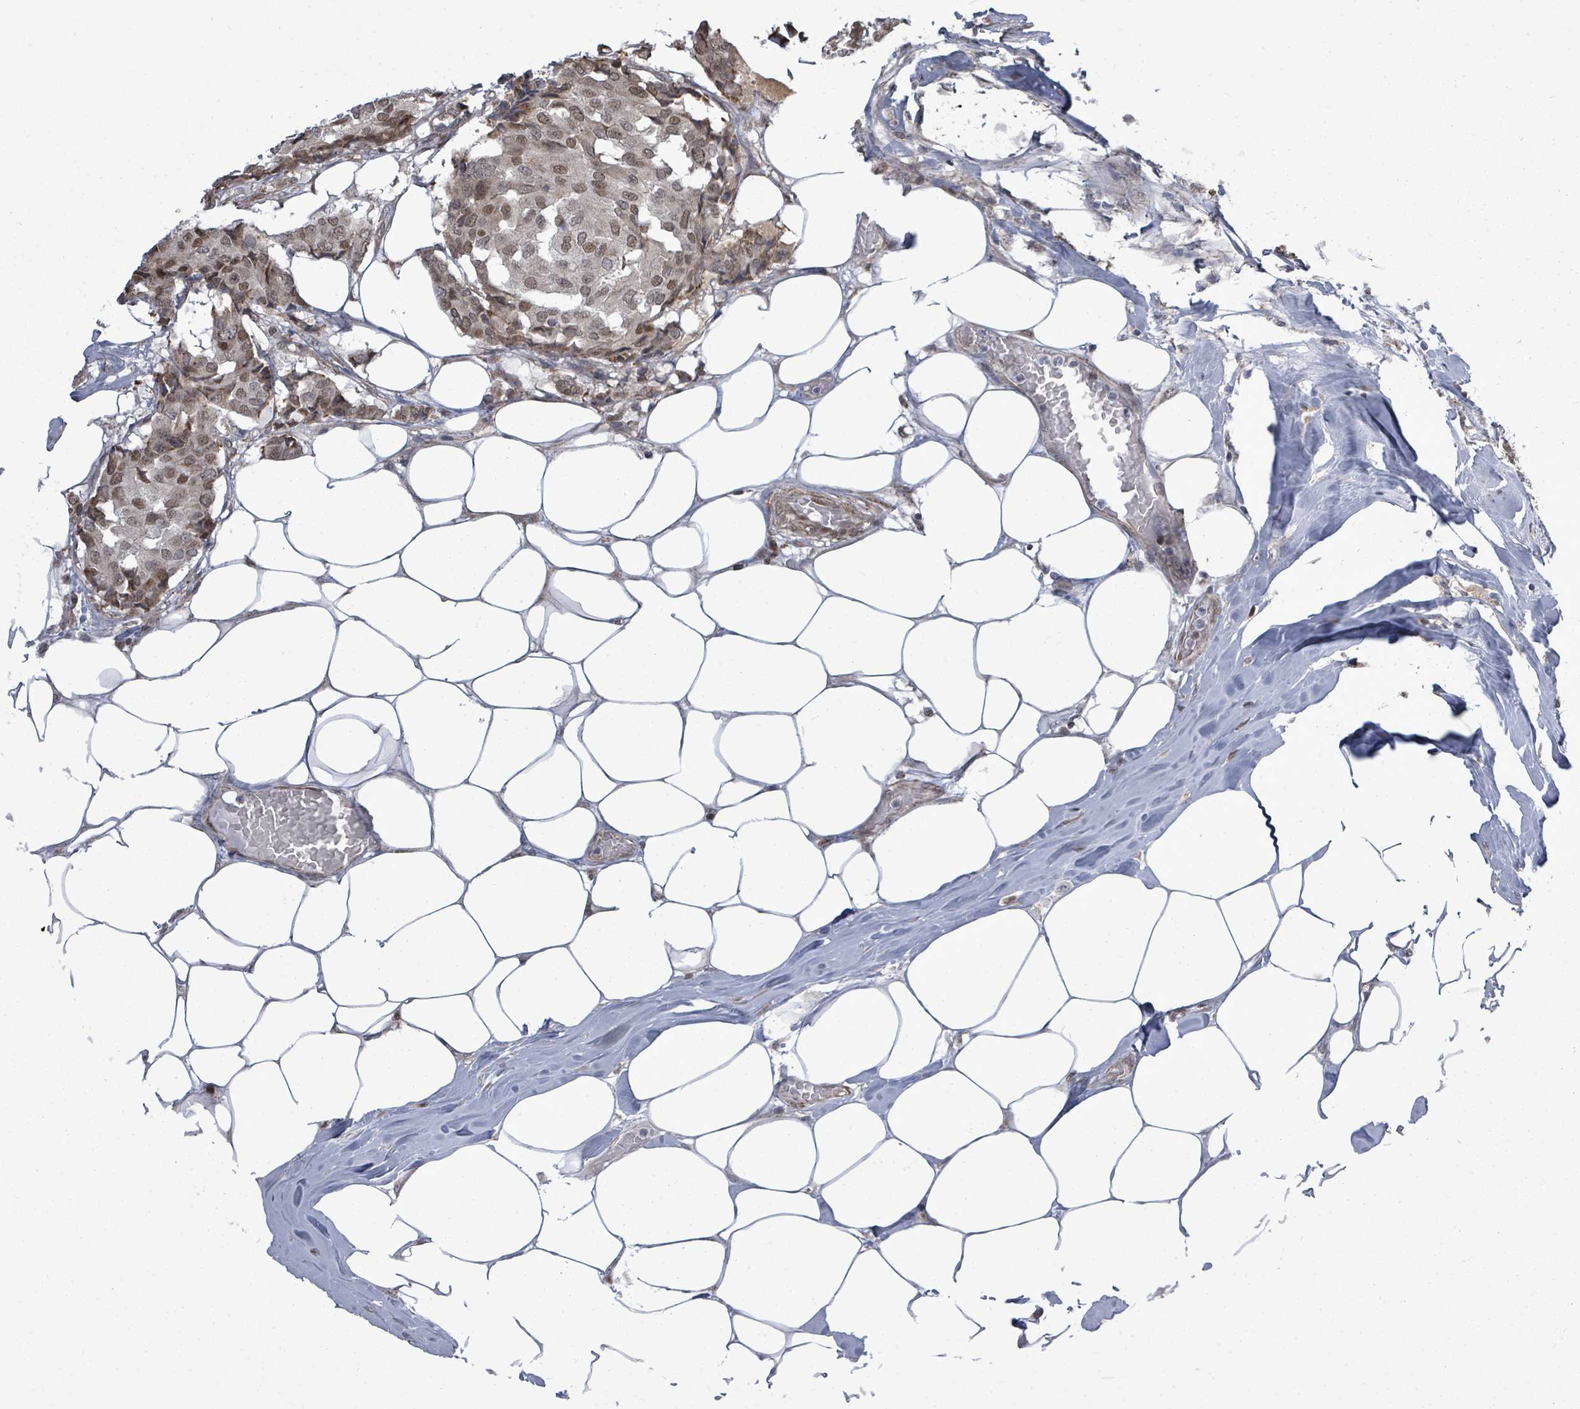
{"staining": {"intensity": "moderate", "quantity": ">75%", "location": "nuclear"}, "tissue": "breast cancer", "cell_type": "Tumor cells", "image_type": "cancer", "snomed": [{"axis": "morphology", "description": "Duct carcinoma"}, {"axis": "topography", "description": "Breast"}], "caption": "Protein expression analysis of human infiltrating ductal carcinoma (breast) reveals moderate nuclear positivity in about >75% of tumor cells.", "gene": "PAPSS1", "patient": {"sex": "female", "age": 75}}